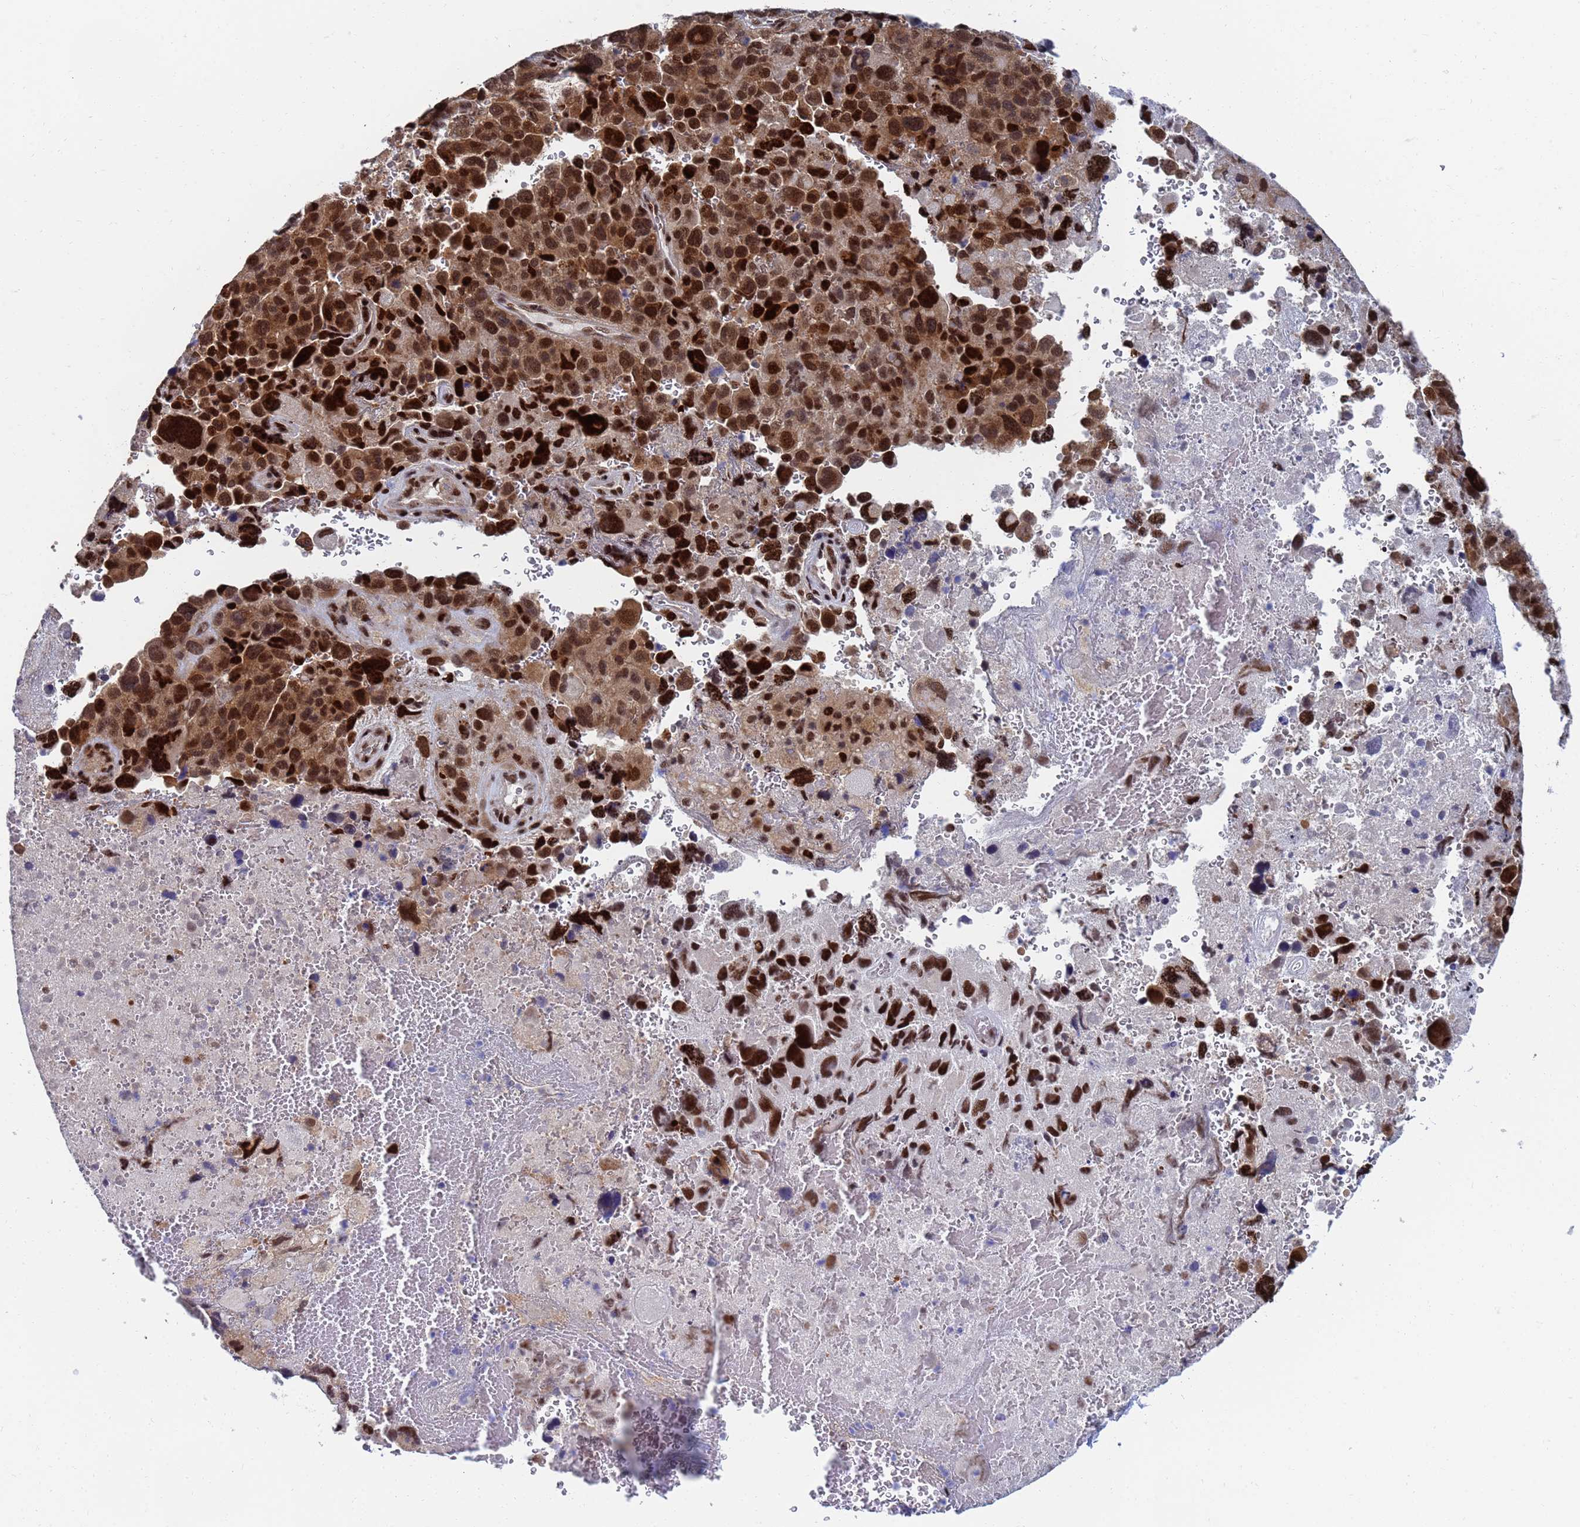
{"staining": {"intensity": "strong", "quantity": ">75%", "location": "nuclear"}, "tissue": "lung cancer", "cell_type": "Tumor cells", "image_type": "cancer", "snomed": [{"axis": "morphology", "description": "Adenocarcinoma, NOS"}, {"axis": "topography", "description": "Lung"}], "caption": "Immunohistochemistry of human lung cancer (adenocarcinoma) exhibits high levels of strong nuclear expression in about >75% of tumor cells. (IHC, brightfield microscopy, high magnification).", "gene": "AP5Z1", "patient": {"sex": "male", "age": 67}}